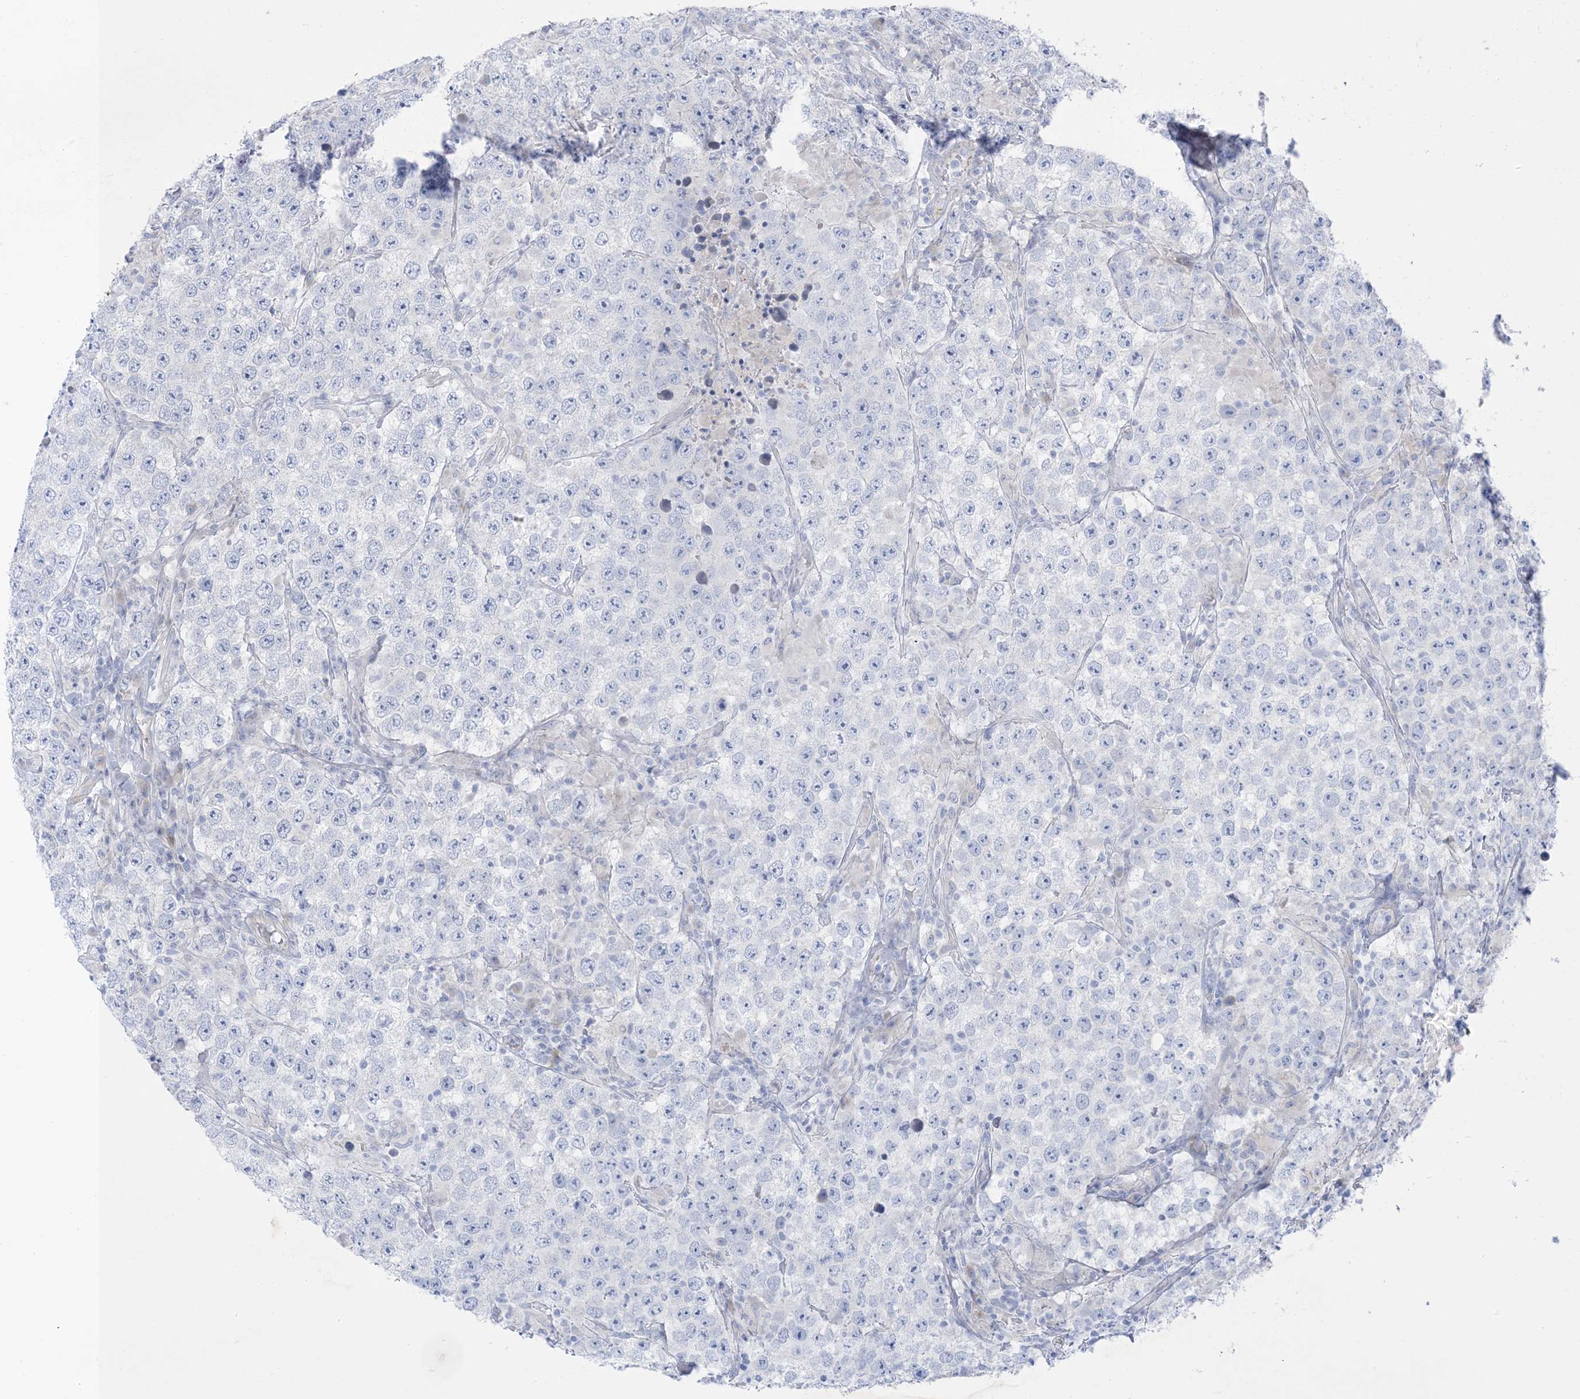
{"staining": {"intensity": "negative", "quantity": "none", "location": "none"}, "tissue": "testis cancer", "cell_type": "Tumor cells", "image_type": "cancer", "snomed": [{"axis": "morphology", "description": "Normal tissue, NOS"}, {"axis": "morphology", "description": "Urothelial carcinoma, High grade"}, {"axis": "morphology", "description": "Seminoma, NOS"}, {"axis": "morphology", "description": "Carcinoma, Embryonal, NOS"}, {"axis": "topography", "description": "Urinary bladder"}, {"axis": "topography", "description": "Testis"}], "caption": "Protein analysis of testis seminoma reveals no significant staining in tumor cells. (DAB immunohistochemistry (IHC) visualized using brightfield microscopy, high magnification).", "gene": "XIRP2", "patient": {"sex": "male", "age": 41}}